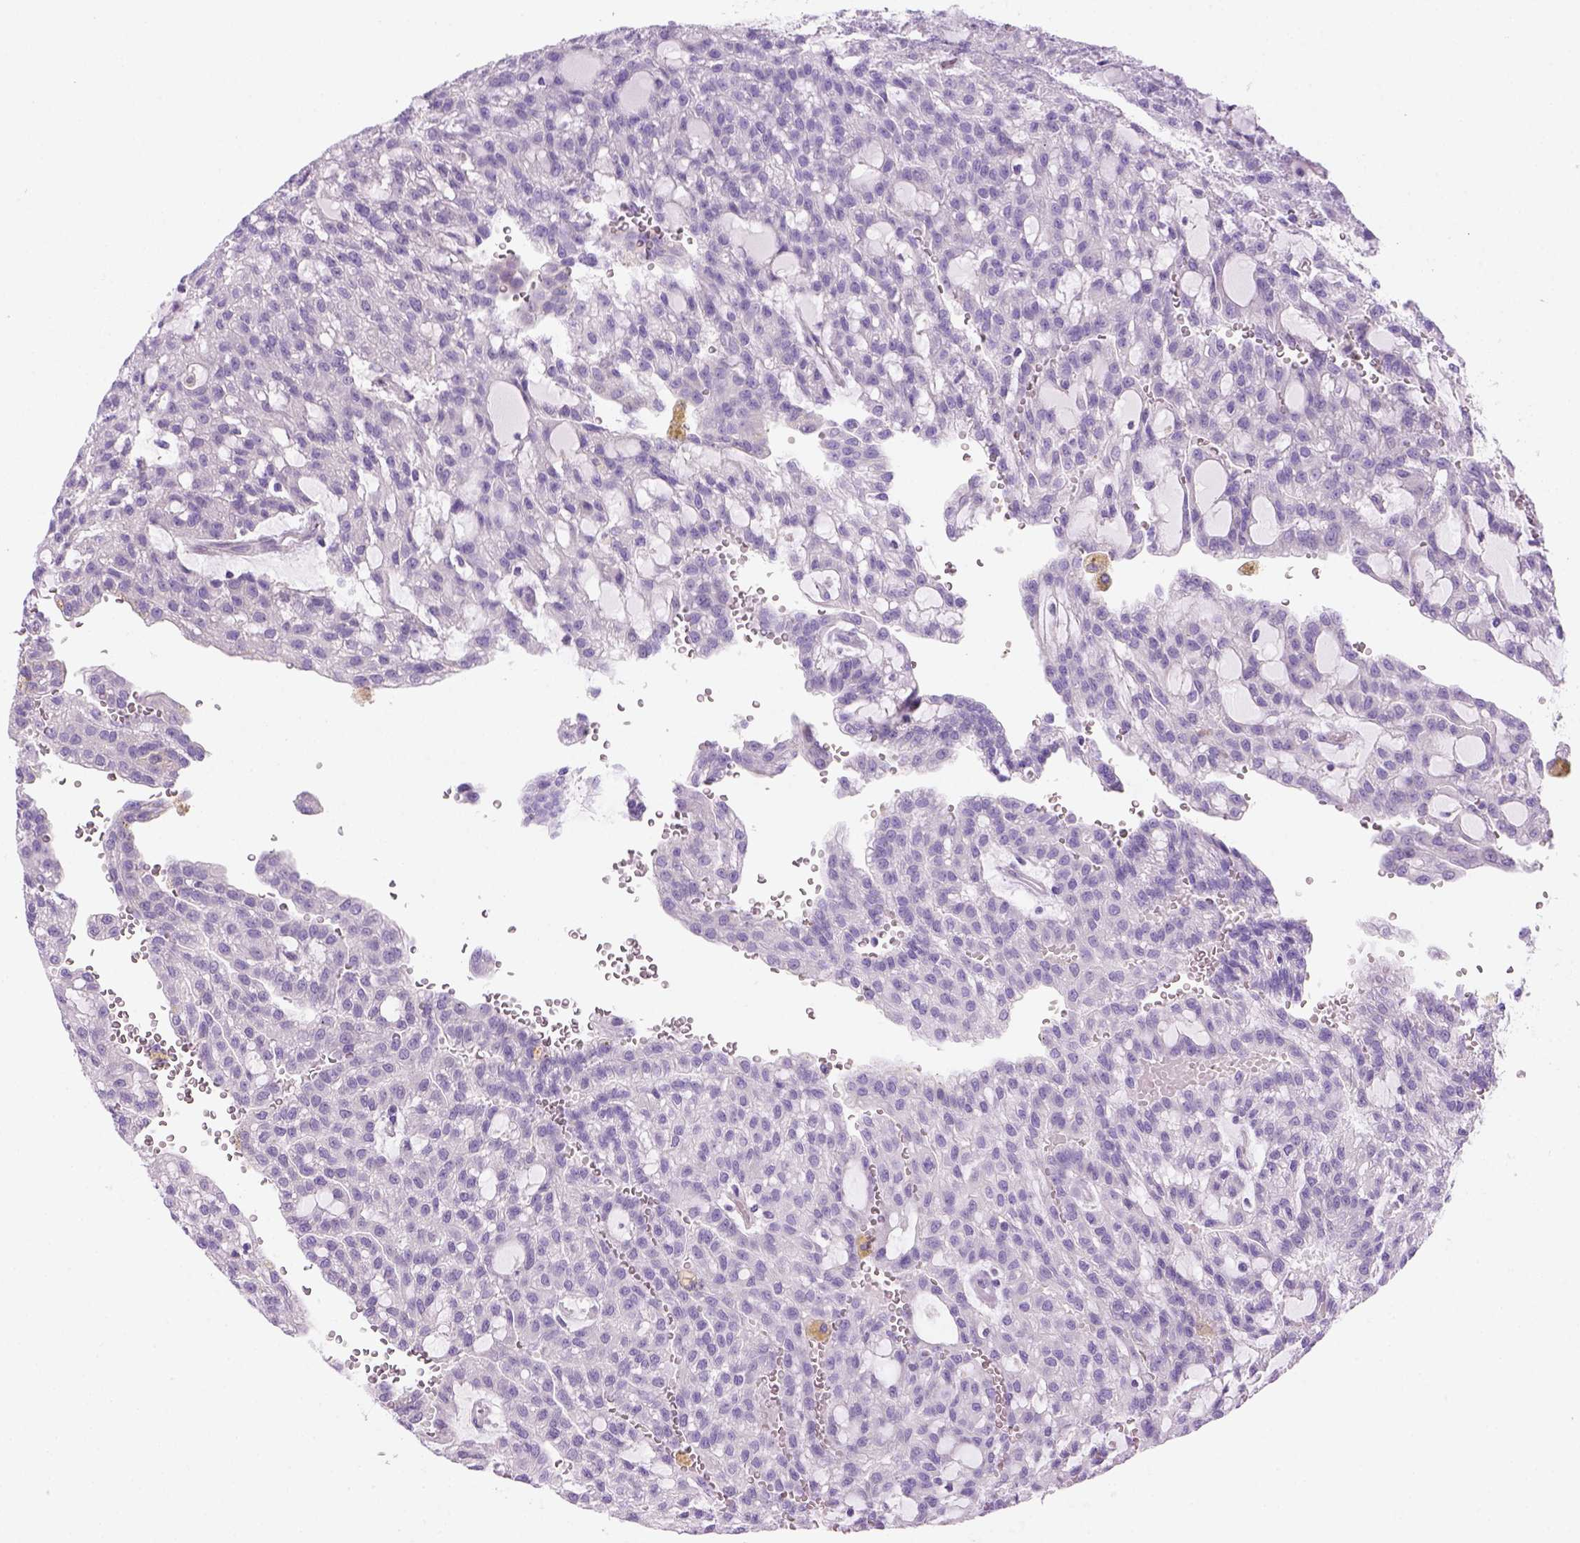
{"staining": {"intensity": "negative", "quantity": "none", "location": "none"}, "tissue": "renal cancer", "cell_type": "Tumor cells", "image_type": "cancer", "snomed": [{"axis": "morphology", "description": "Adenocarcinoma, NOS"}, {"axis": "topography", "description": "Kidney"}], "caption": "The photomicrograph displays no significant expression in tumor cells of renal adenocarcinoma.", "gene": "DNAH11", "patient": {"sex": "male", "age": 63}}